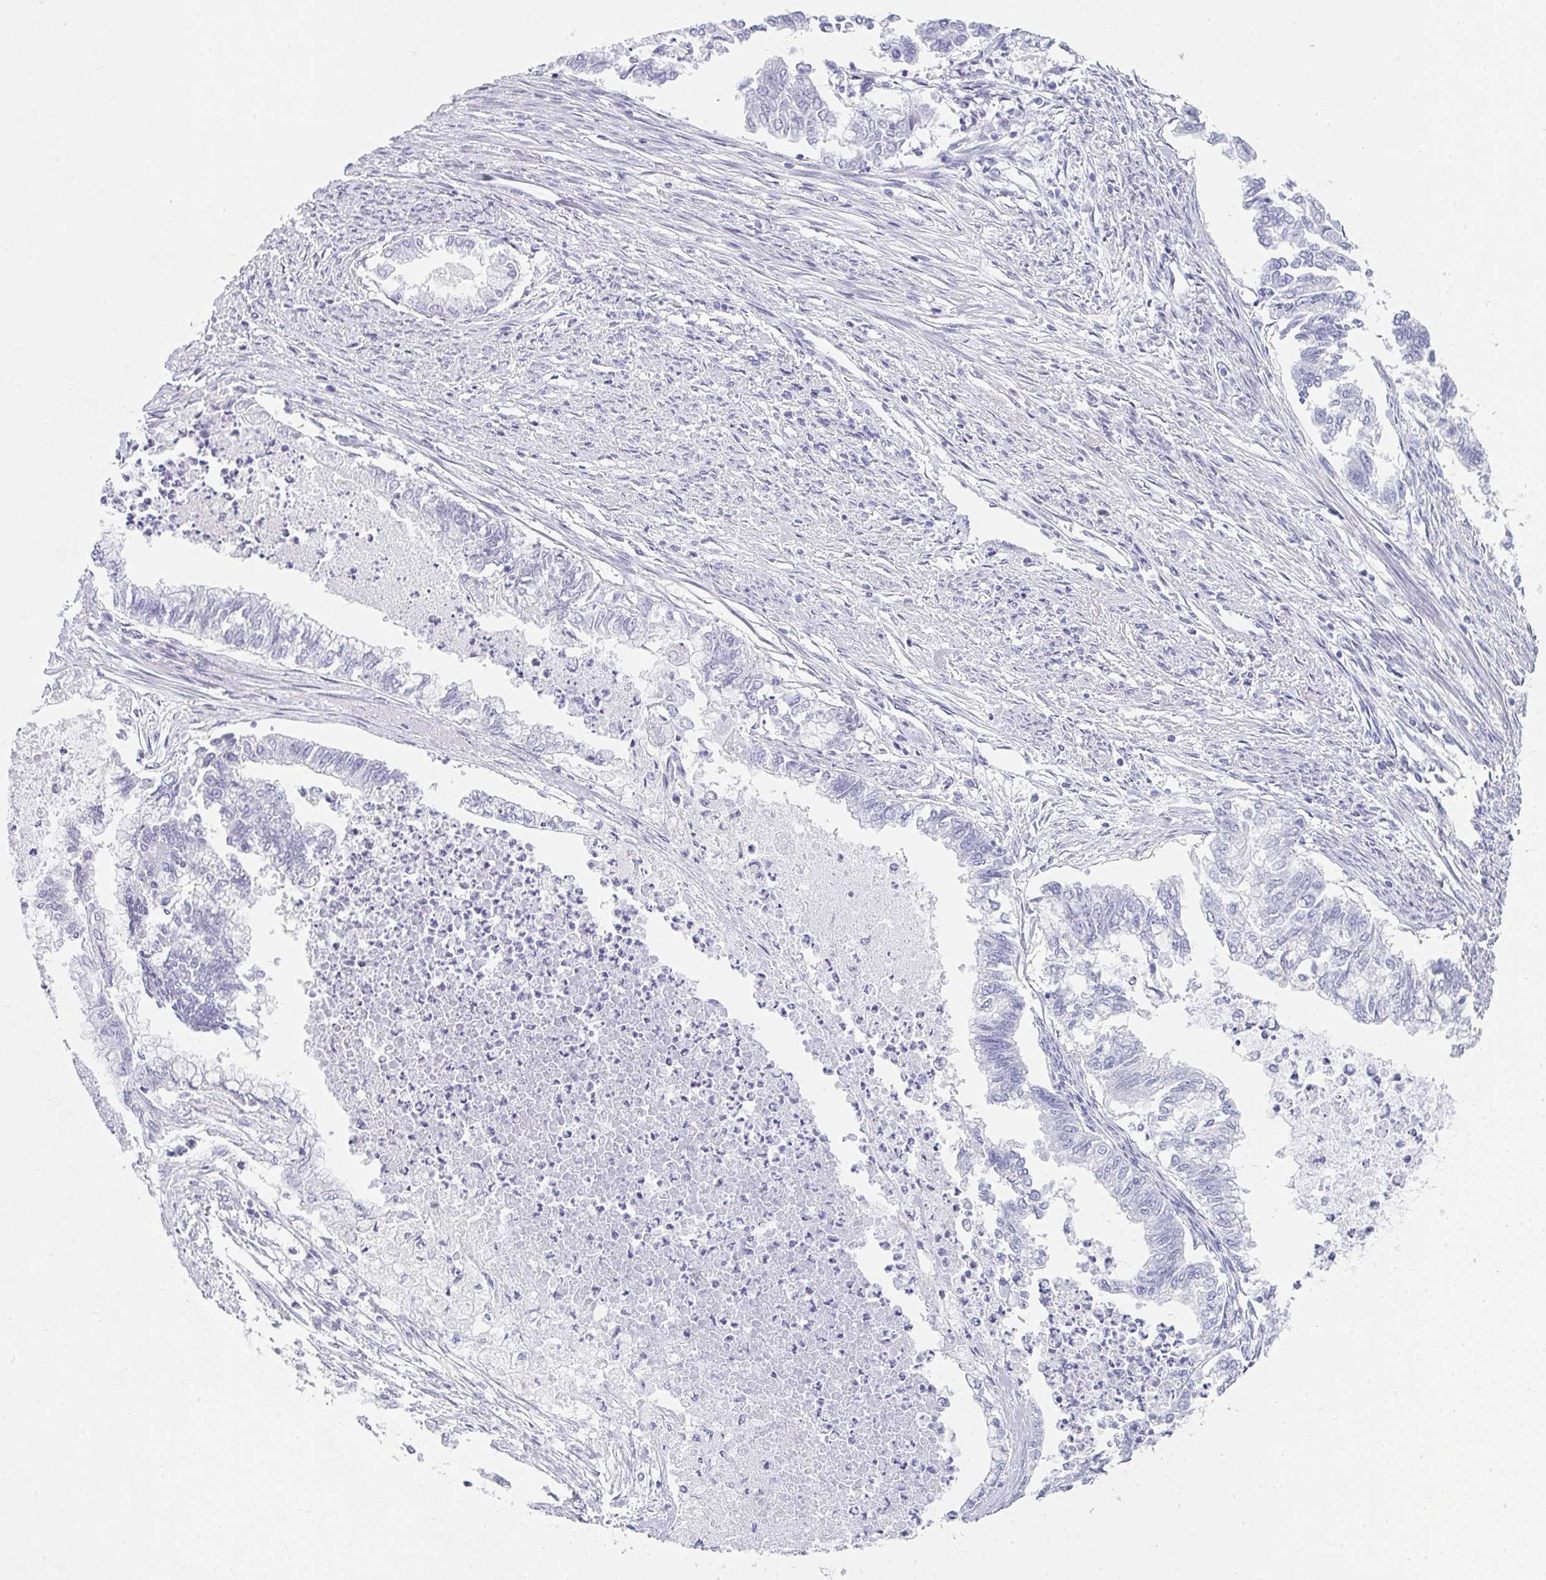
{"staining": {"intensity": "negative", "quantity": "none", "location": "none"}, "tissue": "endometrial cancer", "cell_type": "Tumor cells", "image_type": "cancer", "snomed": [{"axis": "morphology", "description": "Adenocarcinoma, NOS"}, {"axis": "topography", "description": "Endometrium"}], "caption": "Protein analysis of endometrial adenocarcinoma exhibits no significant positivity in tumor cells.", "gene": "NEU2", "patient": {"sex": "female", "age": 79}}